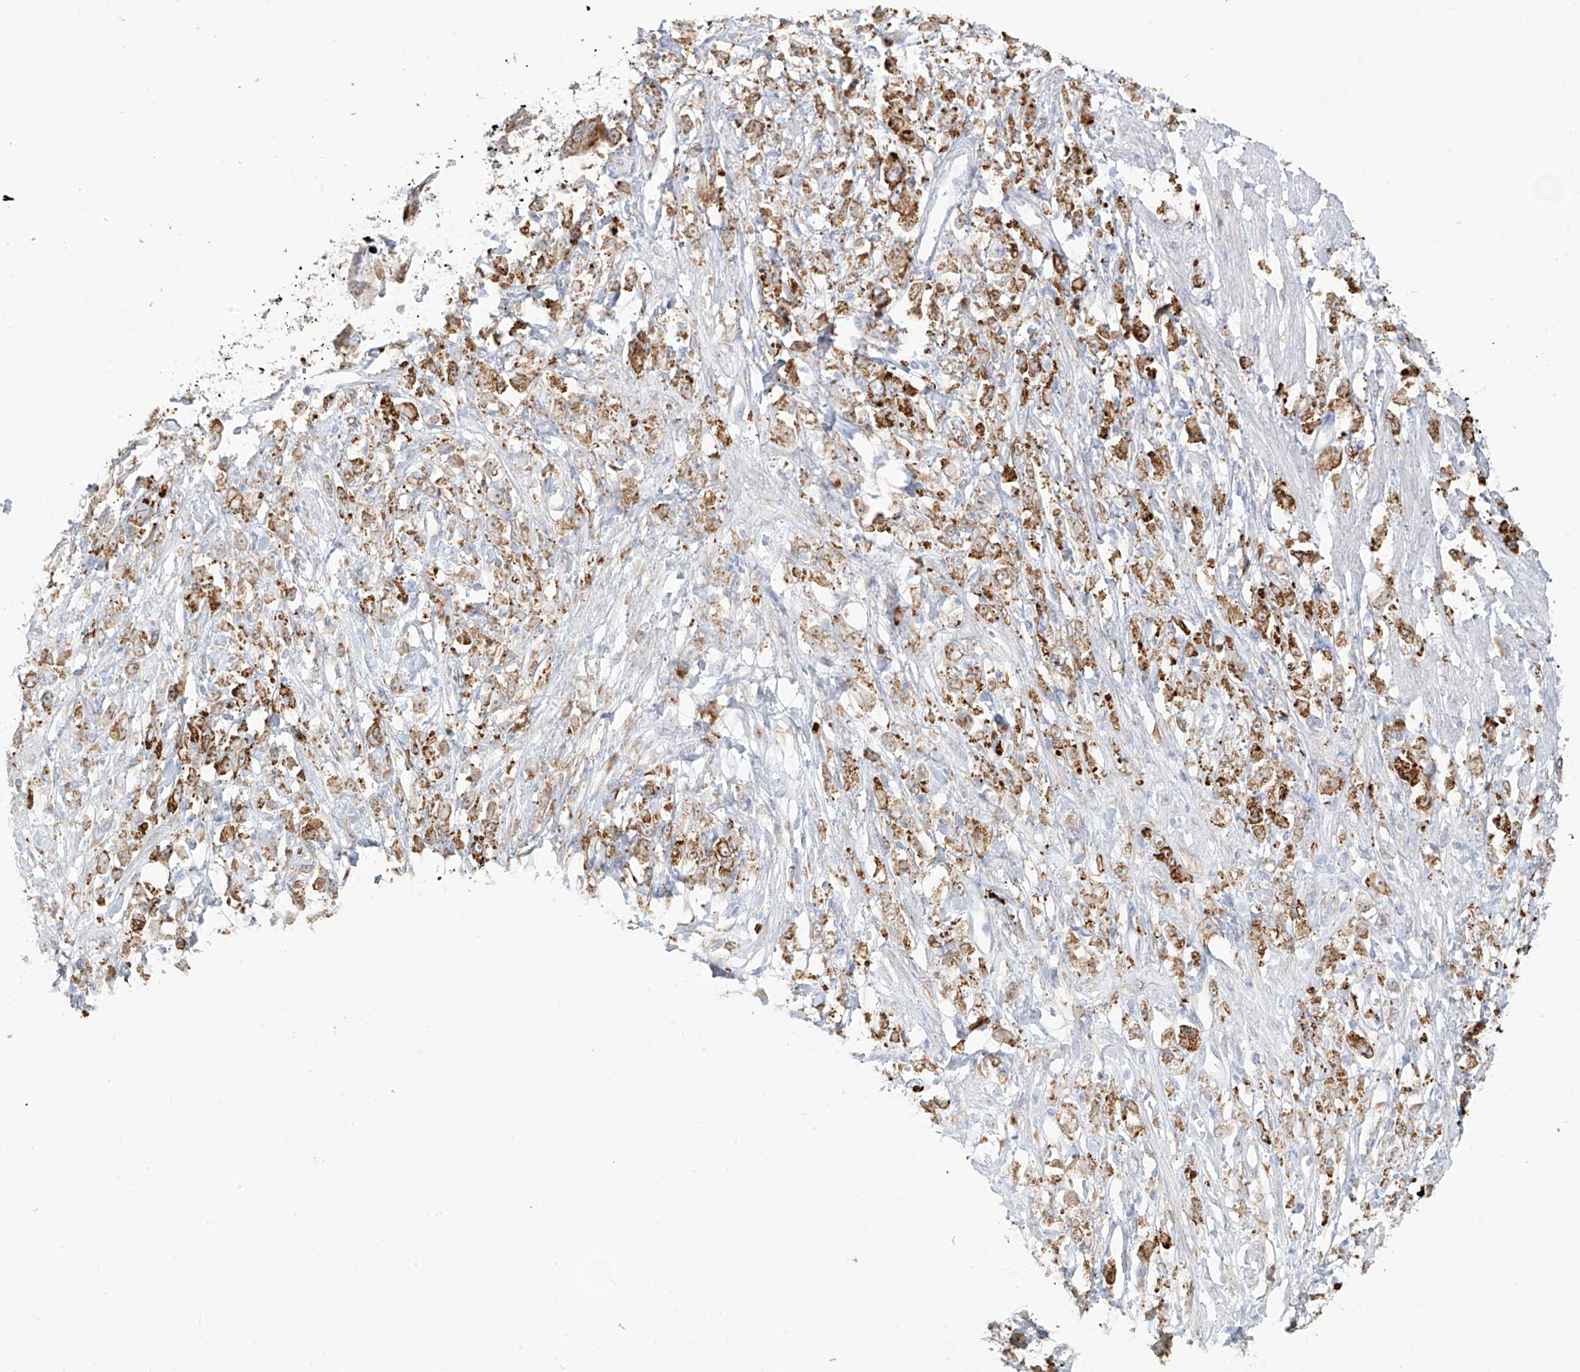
{"staining": {"intensity": "moderate", "quantity": ">75%", "location": "cytoplasmic/membranous"}, "tissue": "stomach cancer", "cell_type": "Tumor cells", "image_type": "cancer", "snomed": [{"axis": "morphology", "description": "Adenocarcinoma, NOS"}, {"axis": "topography", "description": "Stomach"}], "caption": "About >75% of tumor cells in adenocarcinoma (stomach) display moderate cytoplasmic/membranous protein staining as visualized by brown immunohistochemical staining.", "gene": "LRRC59", "patient": {"sex": "female", "age": 59}}